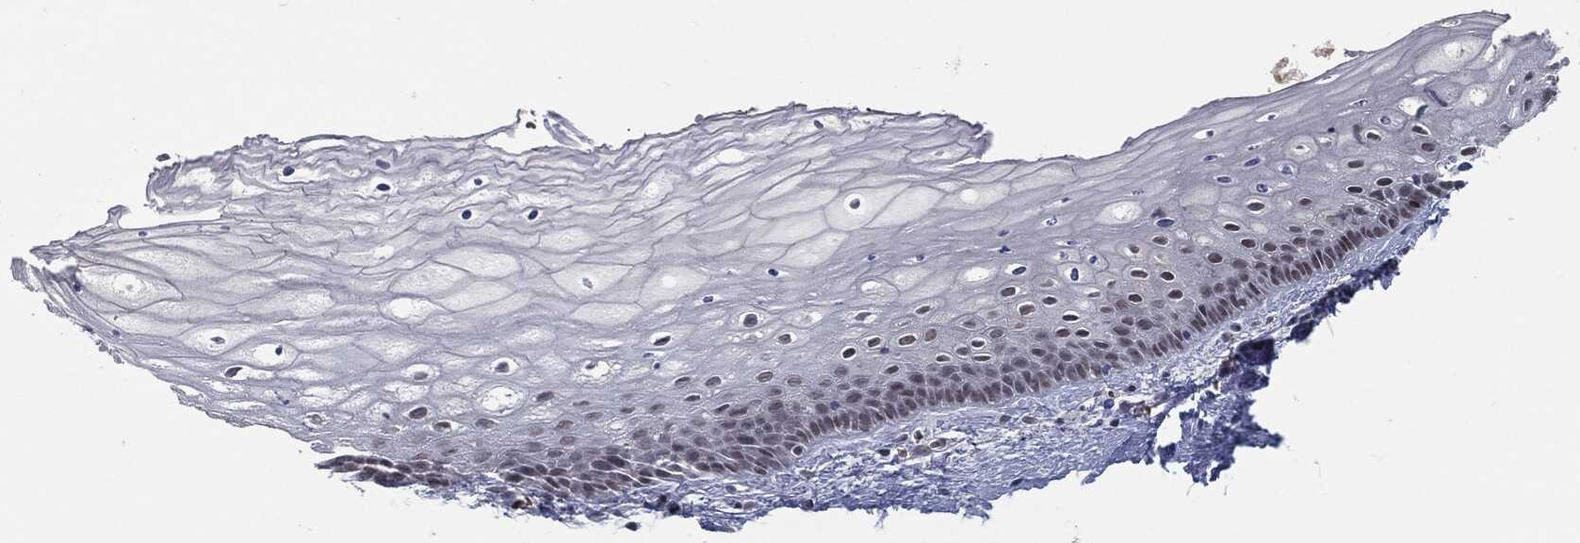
{"staining": {"intensity": "weak", "quantity": "25%-75%", "location": "nuclear"}, "tissue": "vagina", "cell_type": "Squamous epithelial cells", "image_type": "normal", "snomed": [{"axis": "morphology", "description": "Normal tissue, NOS"}, {"axis": "topography", "description": "Vagina"}], "caption": "Protein analysis of unremarkable vagina reveals weak nuclear staining in approximately 25%-75% of squamous epithelial cells.", "gene": "ANXA1", "patient": {"sex": "female", "age": 32}}